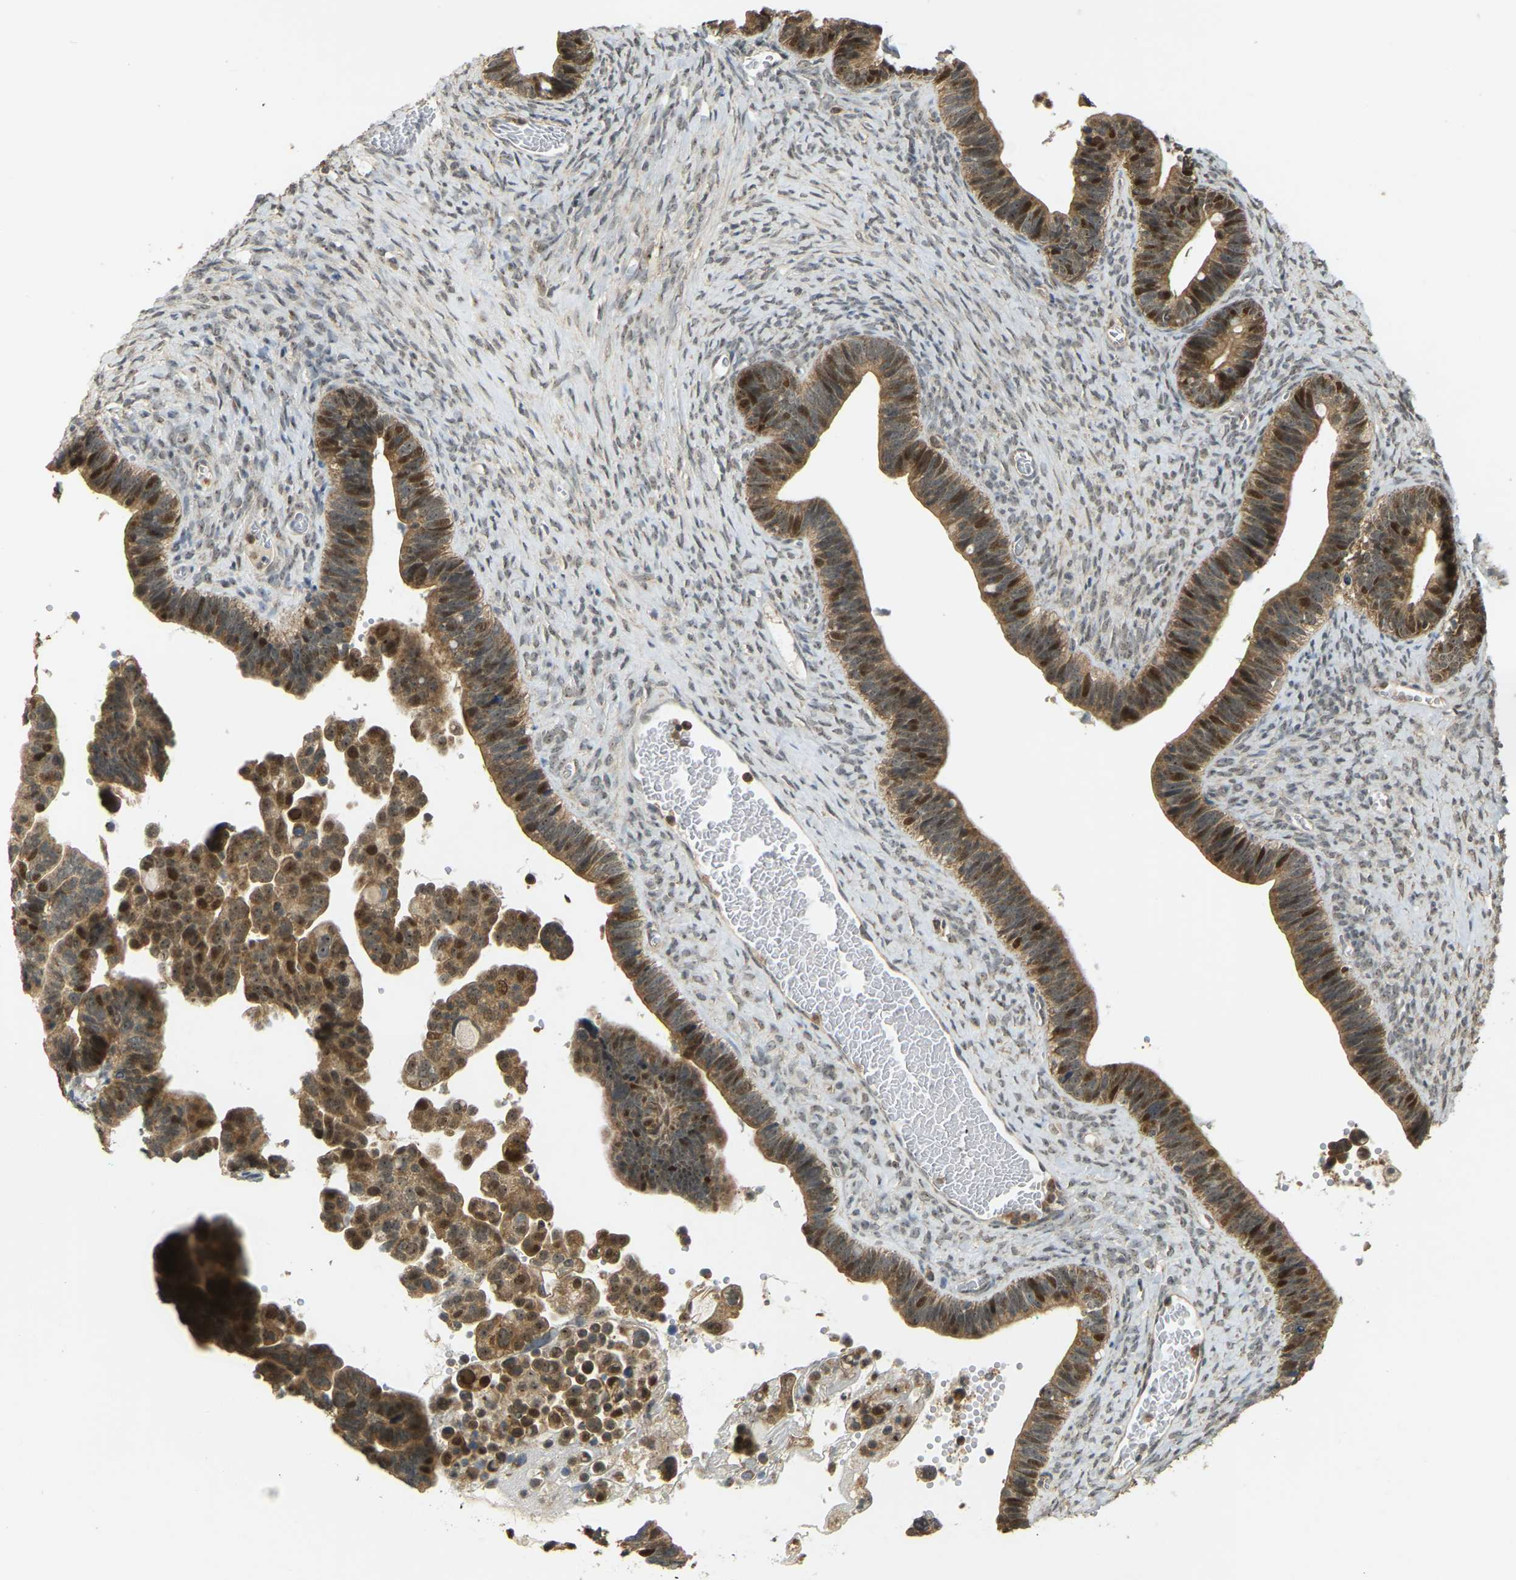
{"staining": {"intensity": "moderate", "quantity": ">75%", "location": "cytoplasmic/membranous,nuclear"}, "tissue": "ovarian cancer", "cell_type": "Tumor cells", "image_type": "cancer", "snomed": [{"axis": "morphology", "description": "Cystadenocarcinoma, serous, NOS"}, {"axis": "topography", "description": "Ovary"}], "caption": "This is an image of immunohistochemistry staining of ovarian cancer, which shows moderate expression in the cytoplasmic/membranous and nuclear of tumor cells.", "gene": "BRF2", "patient": {"sex": "female", "age": 56}}